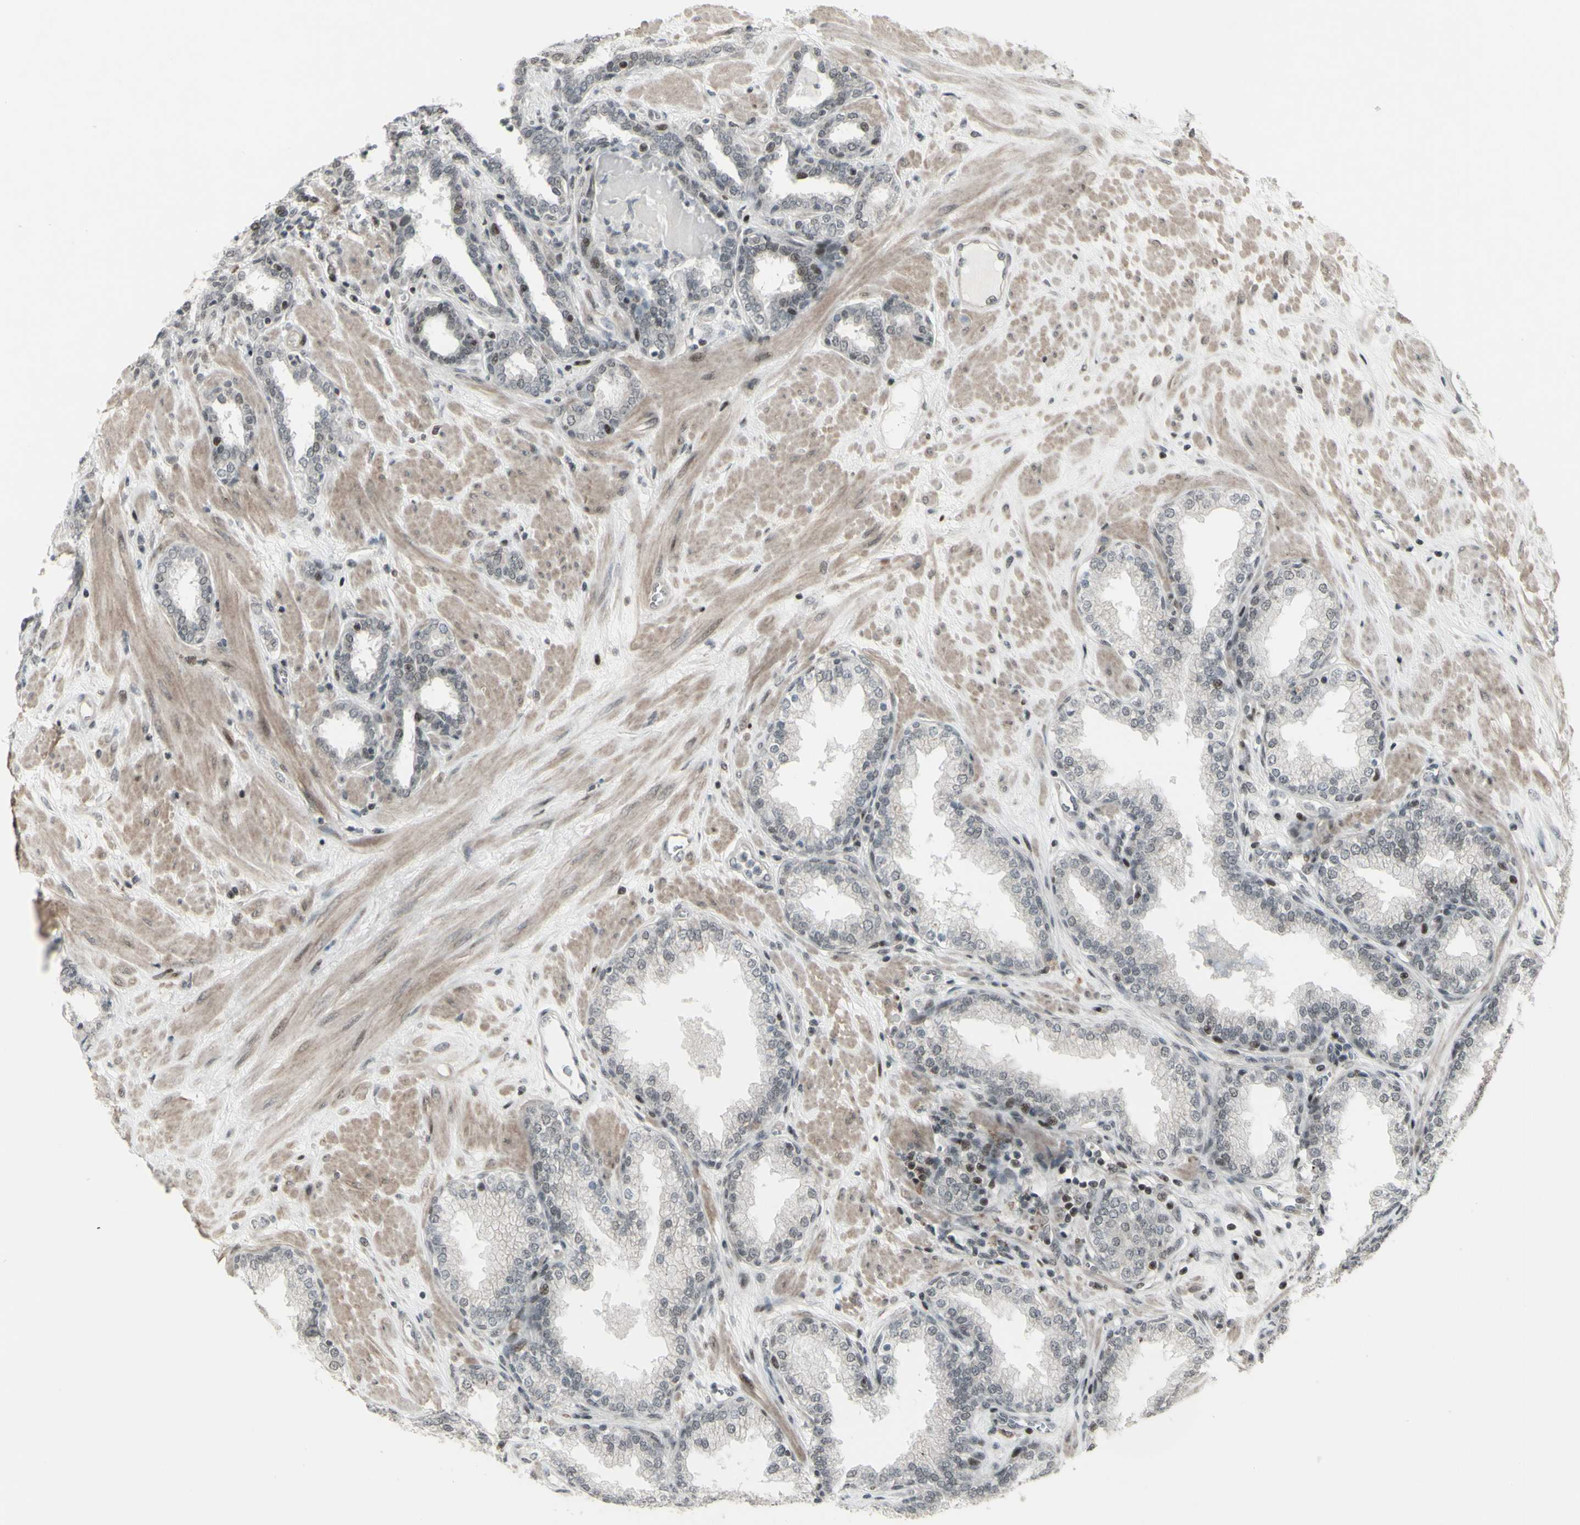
{"staining": {"intensity": "weak", "quantity": "<25%", "location": "nuclear"}, "tissue": "prostate", "cell_type": "Glandular cells", "image_type": "normal", "snomed": [{"axis": "morphology", "description": "Normal tissue, NOS"}, {"axis": "topography", "description": "Prostate"}], "caption": "Image shows no protein positivity in glandular cells of normal prostate. Nuclei are stained in blue.", "gene": "SUPT6H", "patient": {"sex": "male", "age": 51}}